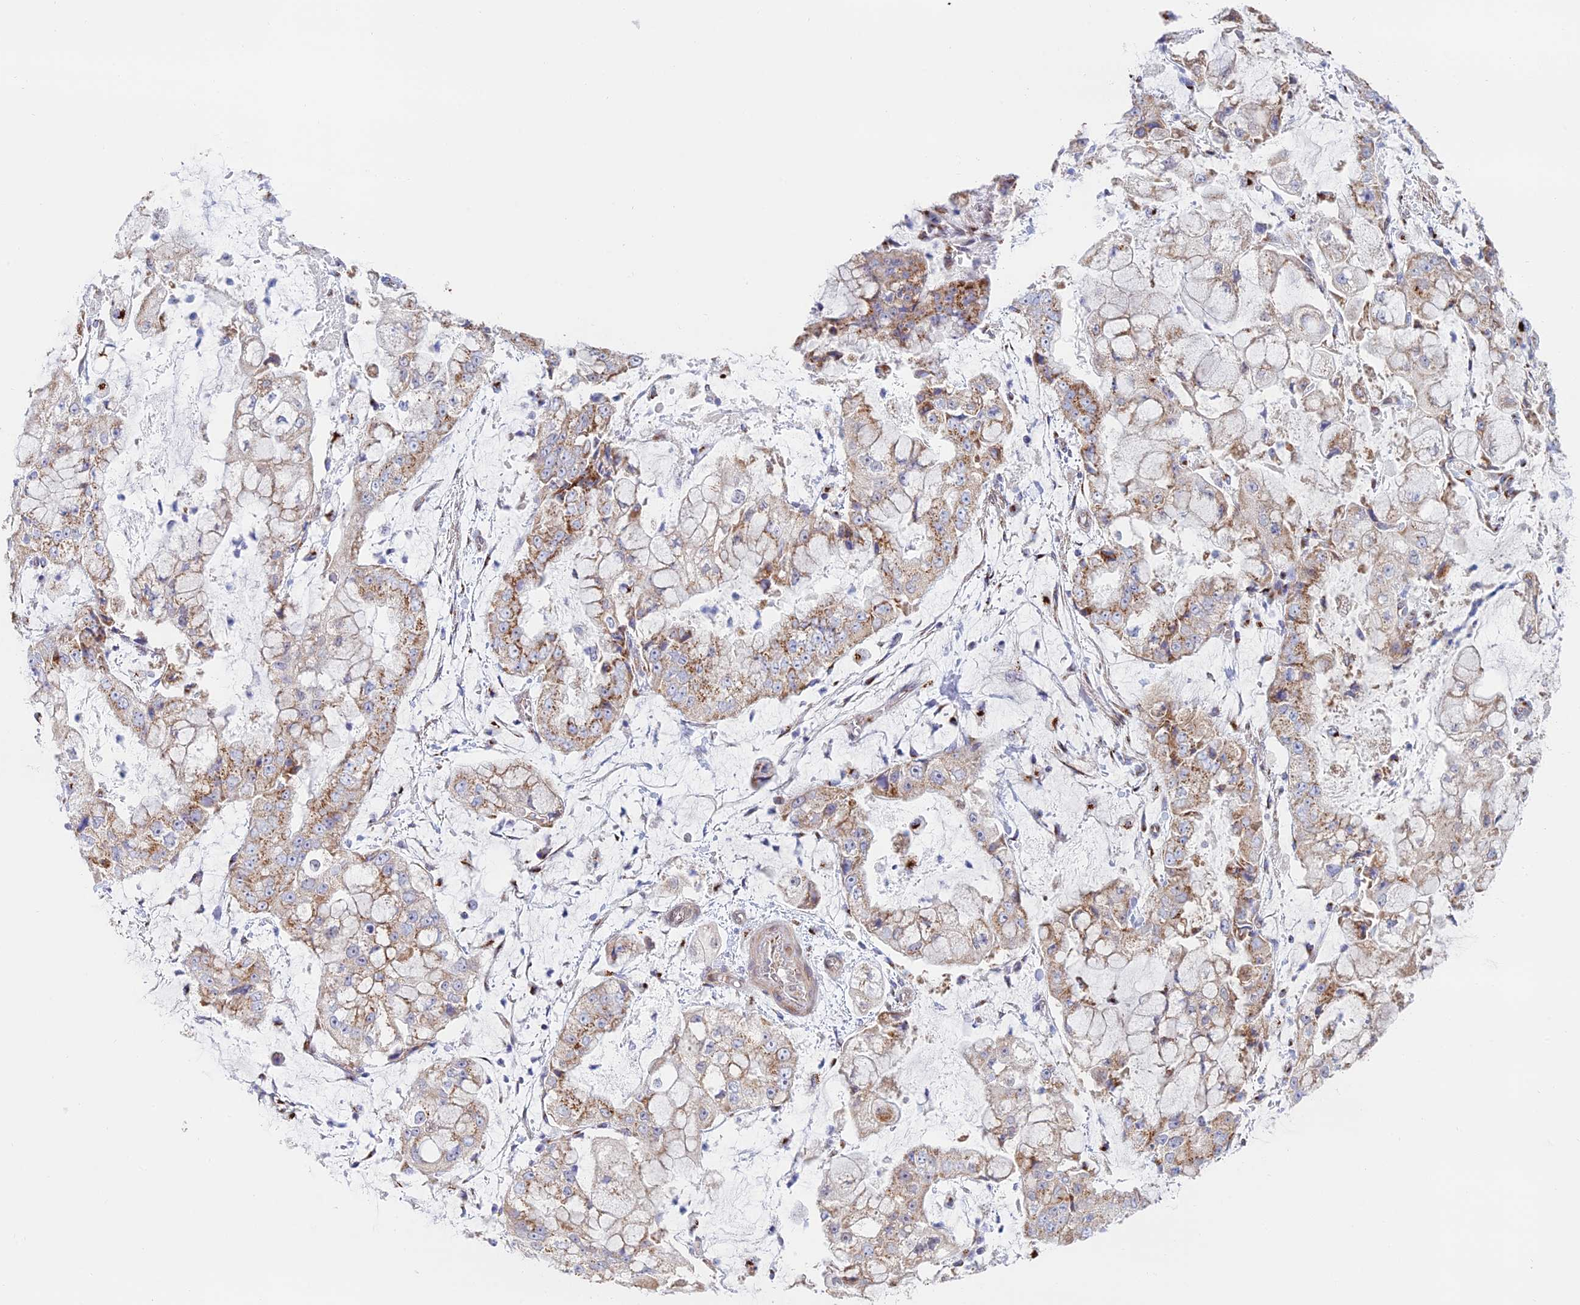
{"staining": {"intensity": "moderate", "quantity": "25%-75%", "location": "cytoplasmic/membranous"}, "tissue": "stomach cancer", "cell_type": "Tumor cells", "image_type": "cancer", "snomed": [{"axis": "morphology", "description": "Adenocarcinoma, NOS"}, {"axis": "topography", "description": "Stomach"}], "caption": "Stomach adenocarcinoma stained with IHC demonstrates moderate cytoplasmic/membranous staining in about 25%-75% of tumor cells. Ihc stains the protein of interest in brown and the nuclei are stained blue.", "gene": "HS2ST1", "patient": {"sex": "male", "age": 76}}